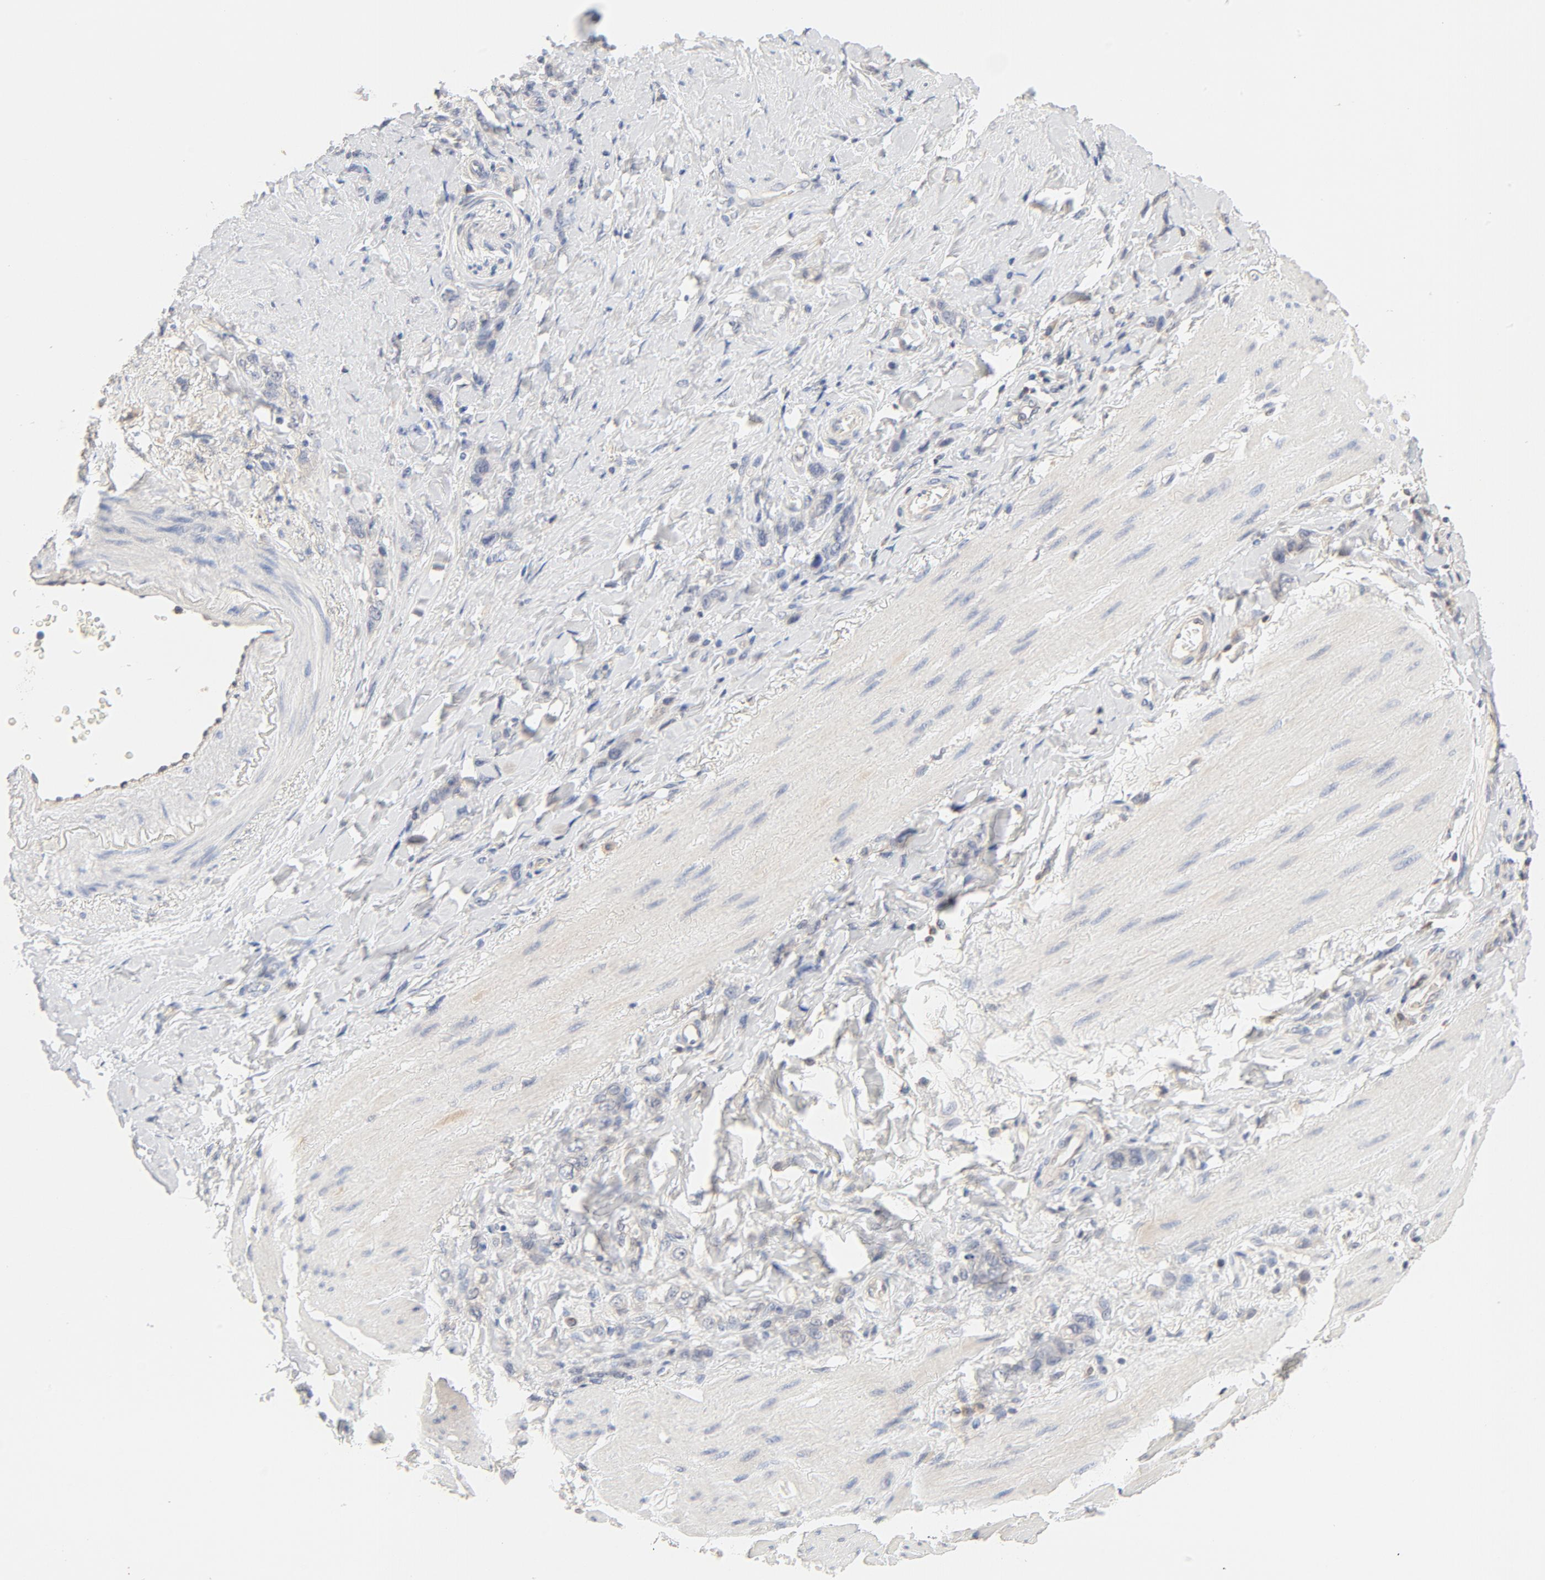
{"staining": {"intensity": "negative", "quantity": "none", "location": "none"}, "tissue": "stomach cancer", "cell_type": "Tumor cells", "image_type": "cancer", "snomed": [{"axis": "morphology", "description": "Normal tissue, NOS"}, {"axis": "morphology", "description": "Adenocarcinoma, NOS"}, {"axis": "topography", "description": "Stomach"}], "caption": "Stomach cancer (adenocarcinoma) was stained to show a protein in brown. There is no significant expression in tumor cells. The staining was performed using DAB (3,3'-diaminobenzidine) to visualize the protein expression in brown, while the nuclei were stained in blue with hematoxylin (Magnification: 20x).", "gene": "STAT1", "patient": {"sex": "male", "age": 82}}